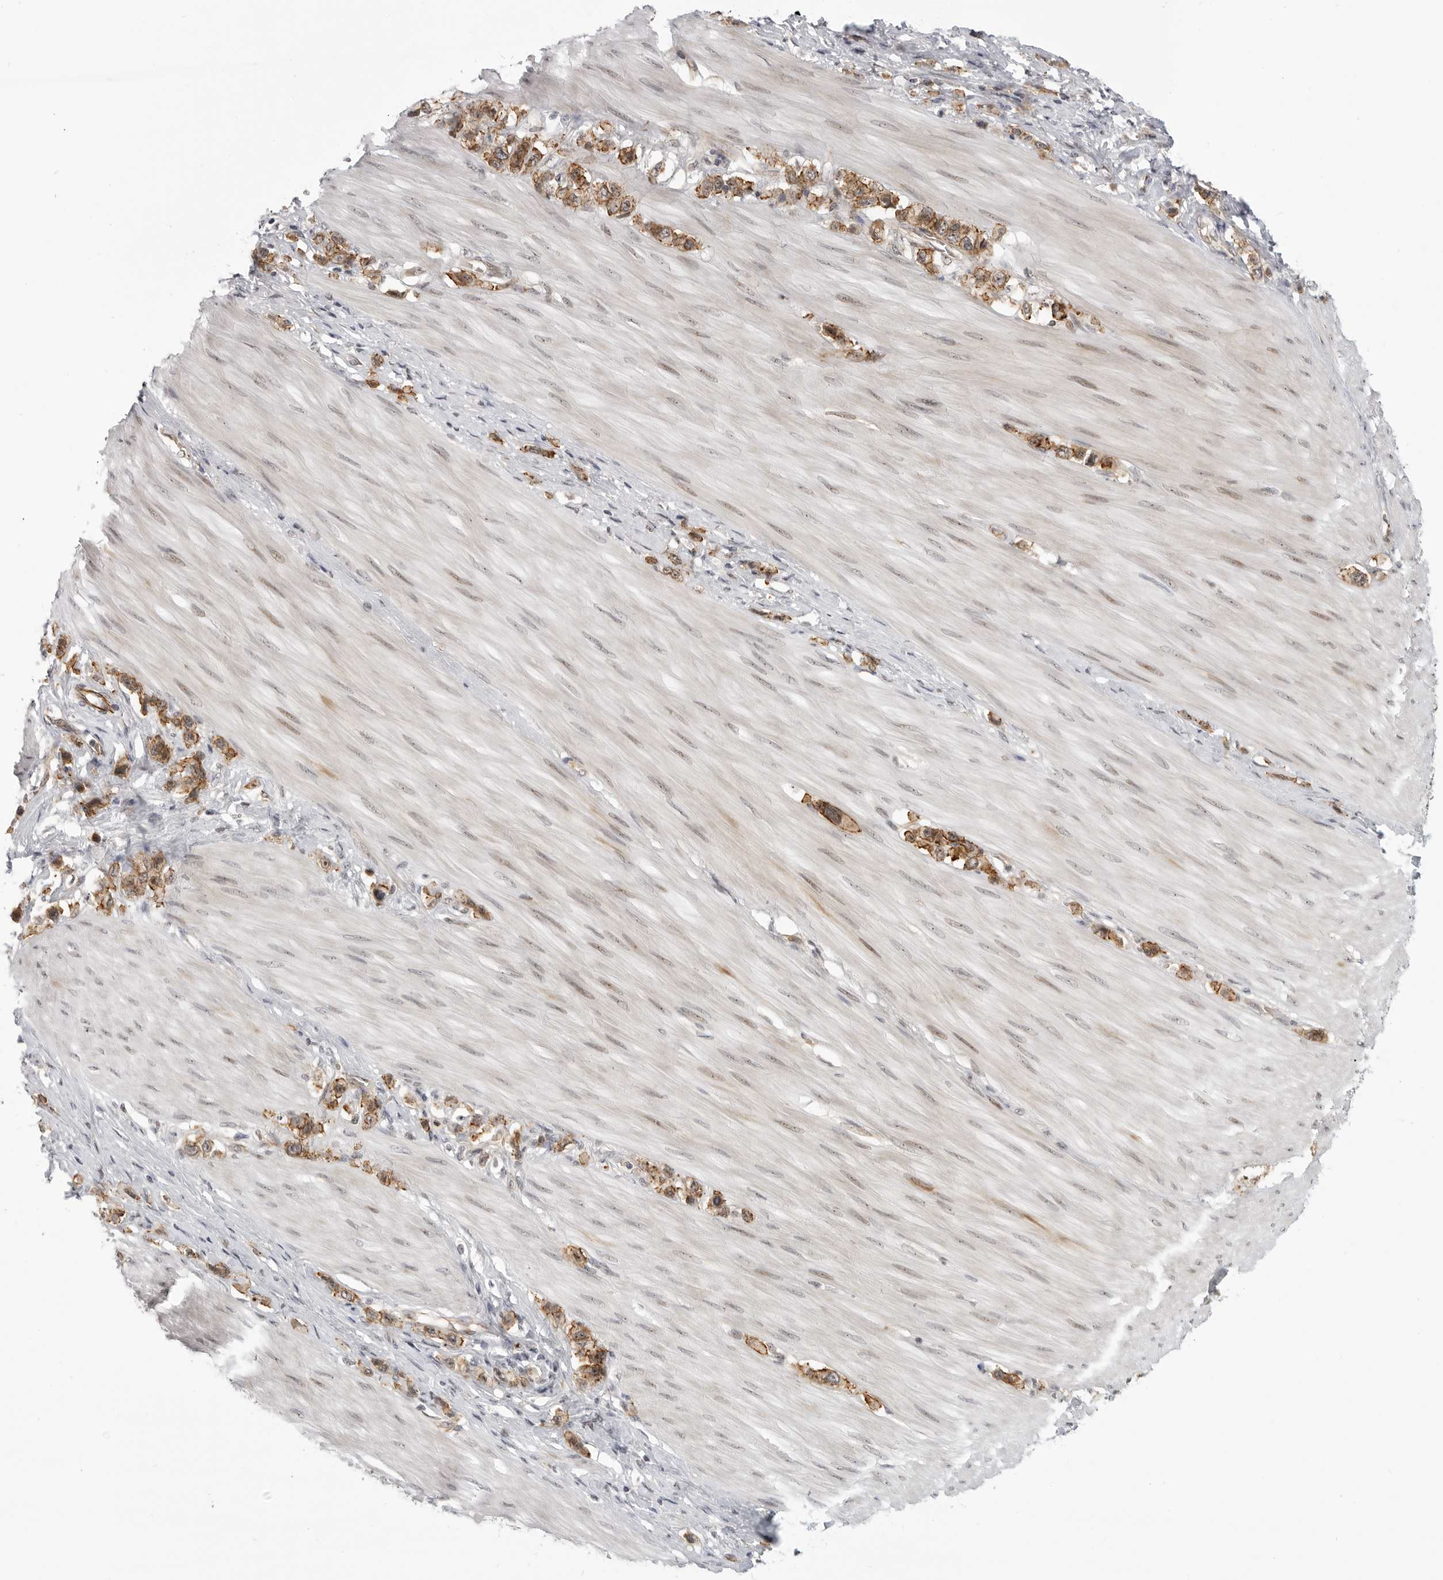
{"staining": {"intensity": "moderate", "quantity": ">75%", "location": "cytoplasmic/membranous"}, "tissue": "stomach cancer", "cell_type": "Tumor cells", "image_type": "cancer", "snomed": [{"axis": "morphology", "description": "Adenocarcinoma, NOS"}, {"axis": "topography", "description": "Stomach"}], "caption": "A high-resolution micrograph shows immunohistochemistry staining of stomach cancer (adenocarcinoma), which shows moderate cytoplasmic/membranous positivity in about >75% of tumor cells.", "gene": "CEP295NL", "patient": {"sex": "female", "age": 65}}